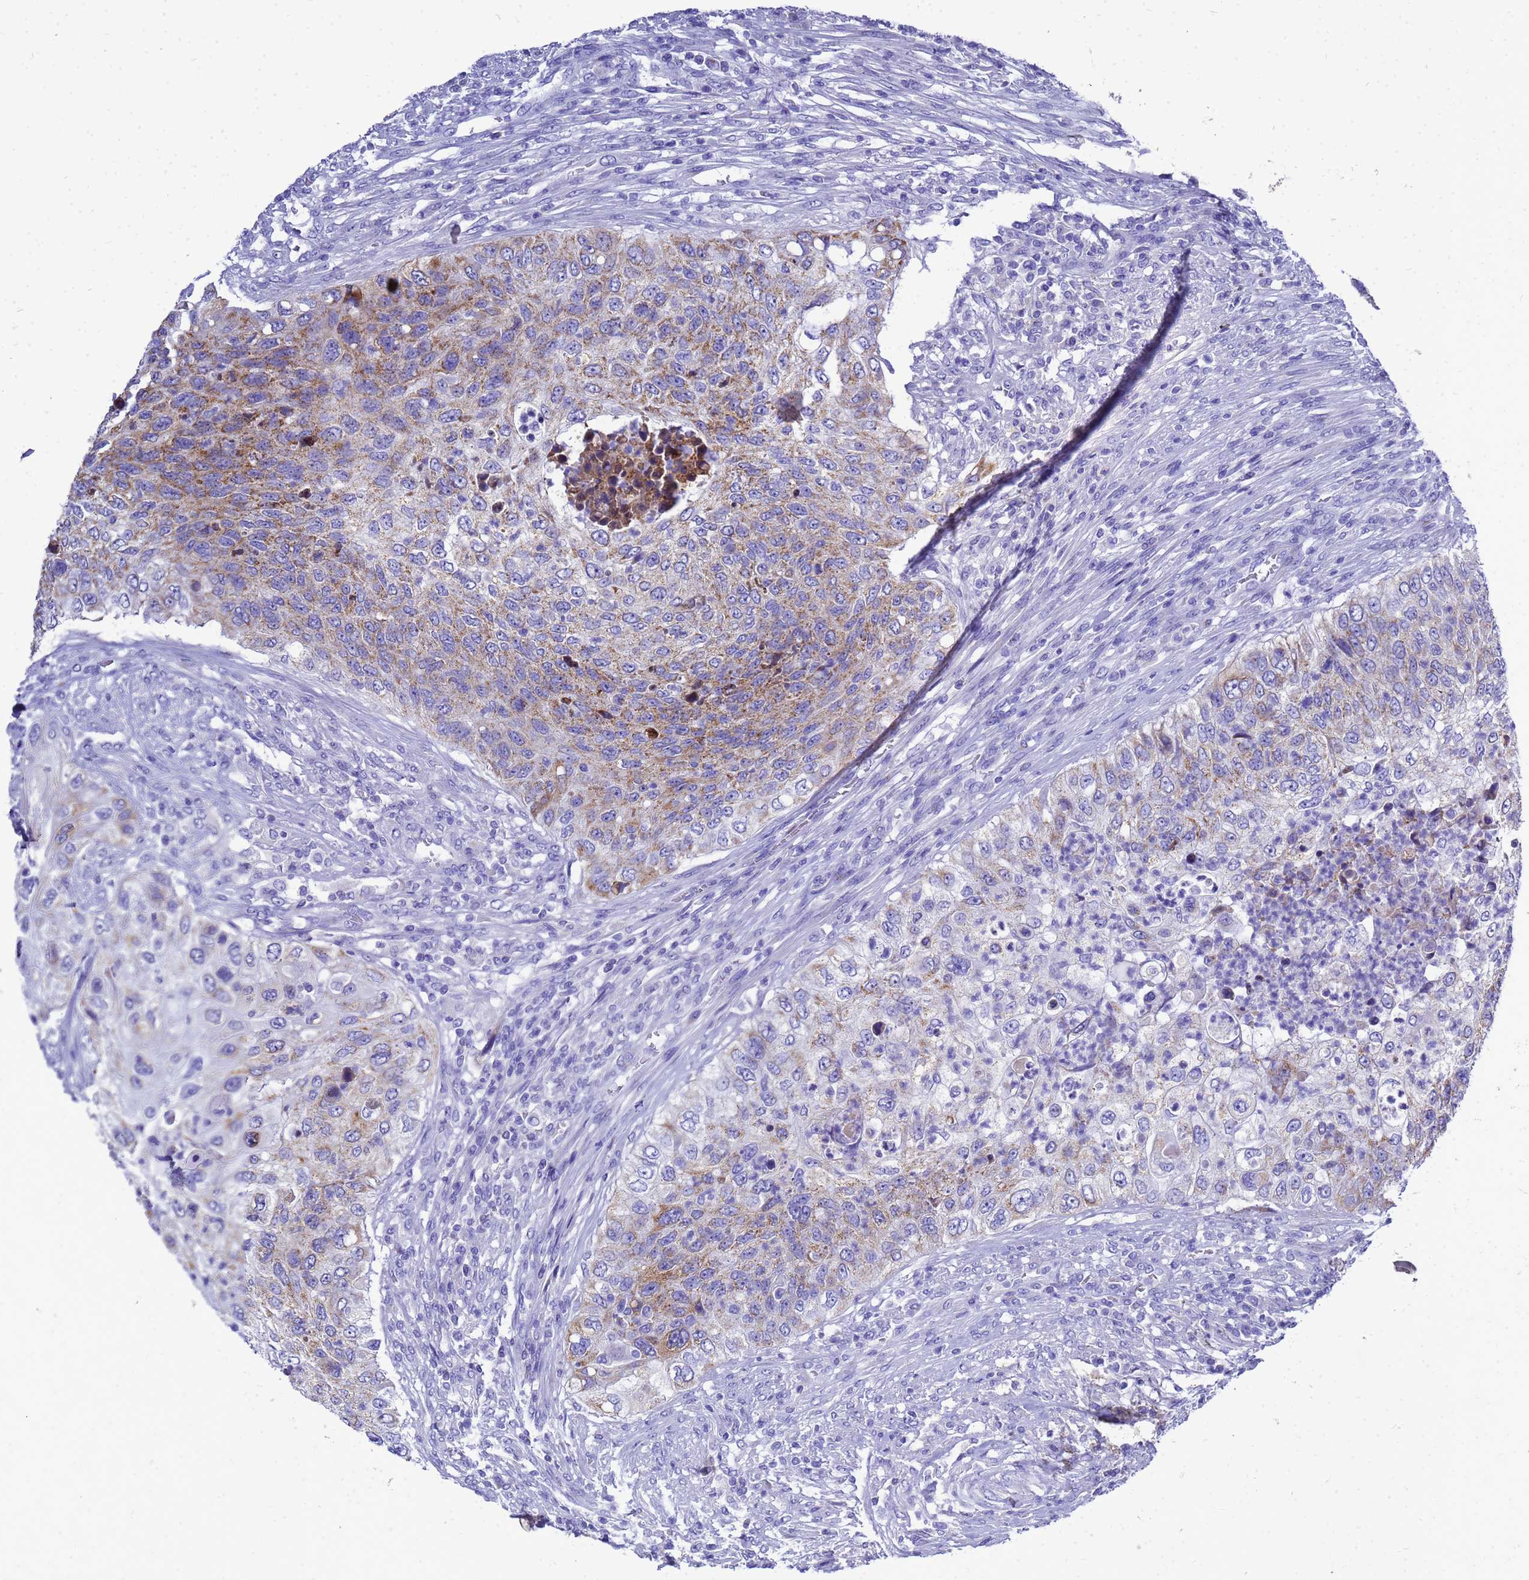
{"staining": {"intensity": "moderate", "quantity": "25%-75%", "location": "cytoplasmic/membranous"}, "tissue": "urothelial cancer", "cell_type": "Tumor cells", "image_type": "cancer", "snomed": [{"axis": "morphology", "description": "Urothelial carcinoma, High grade"}, {"axis": "topography", "description": "Urinary bladder"}], "caption": "IHC image of human high-grade urothelial carcinoma stained for a protein (brown), which shows medium levels of moderate cytoplasmic/membranous staining in about 25%-75% of tumor cells.", "gene": "OR52E2", "patient": {"sex": "female", "age": 60}}